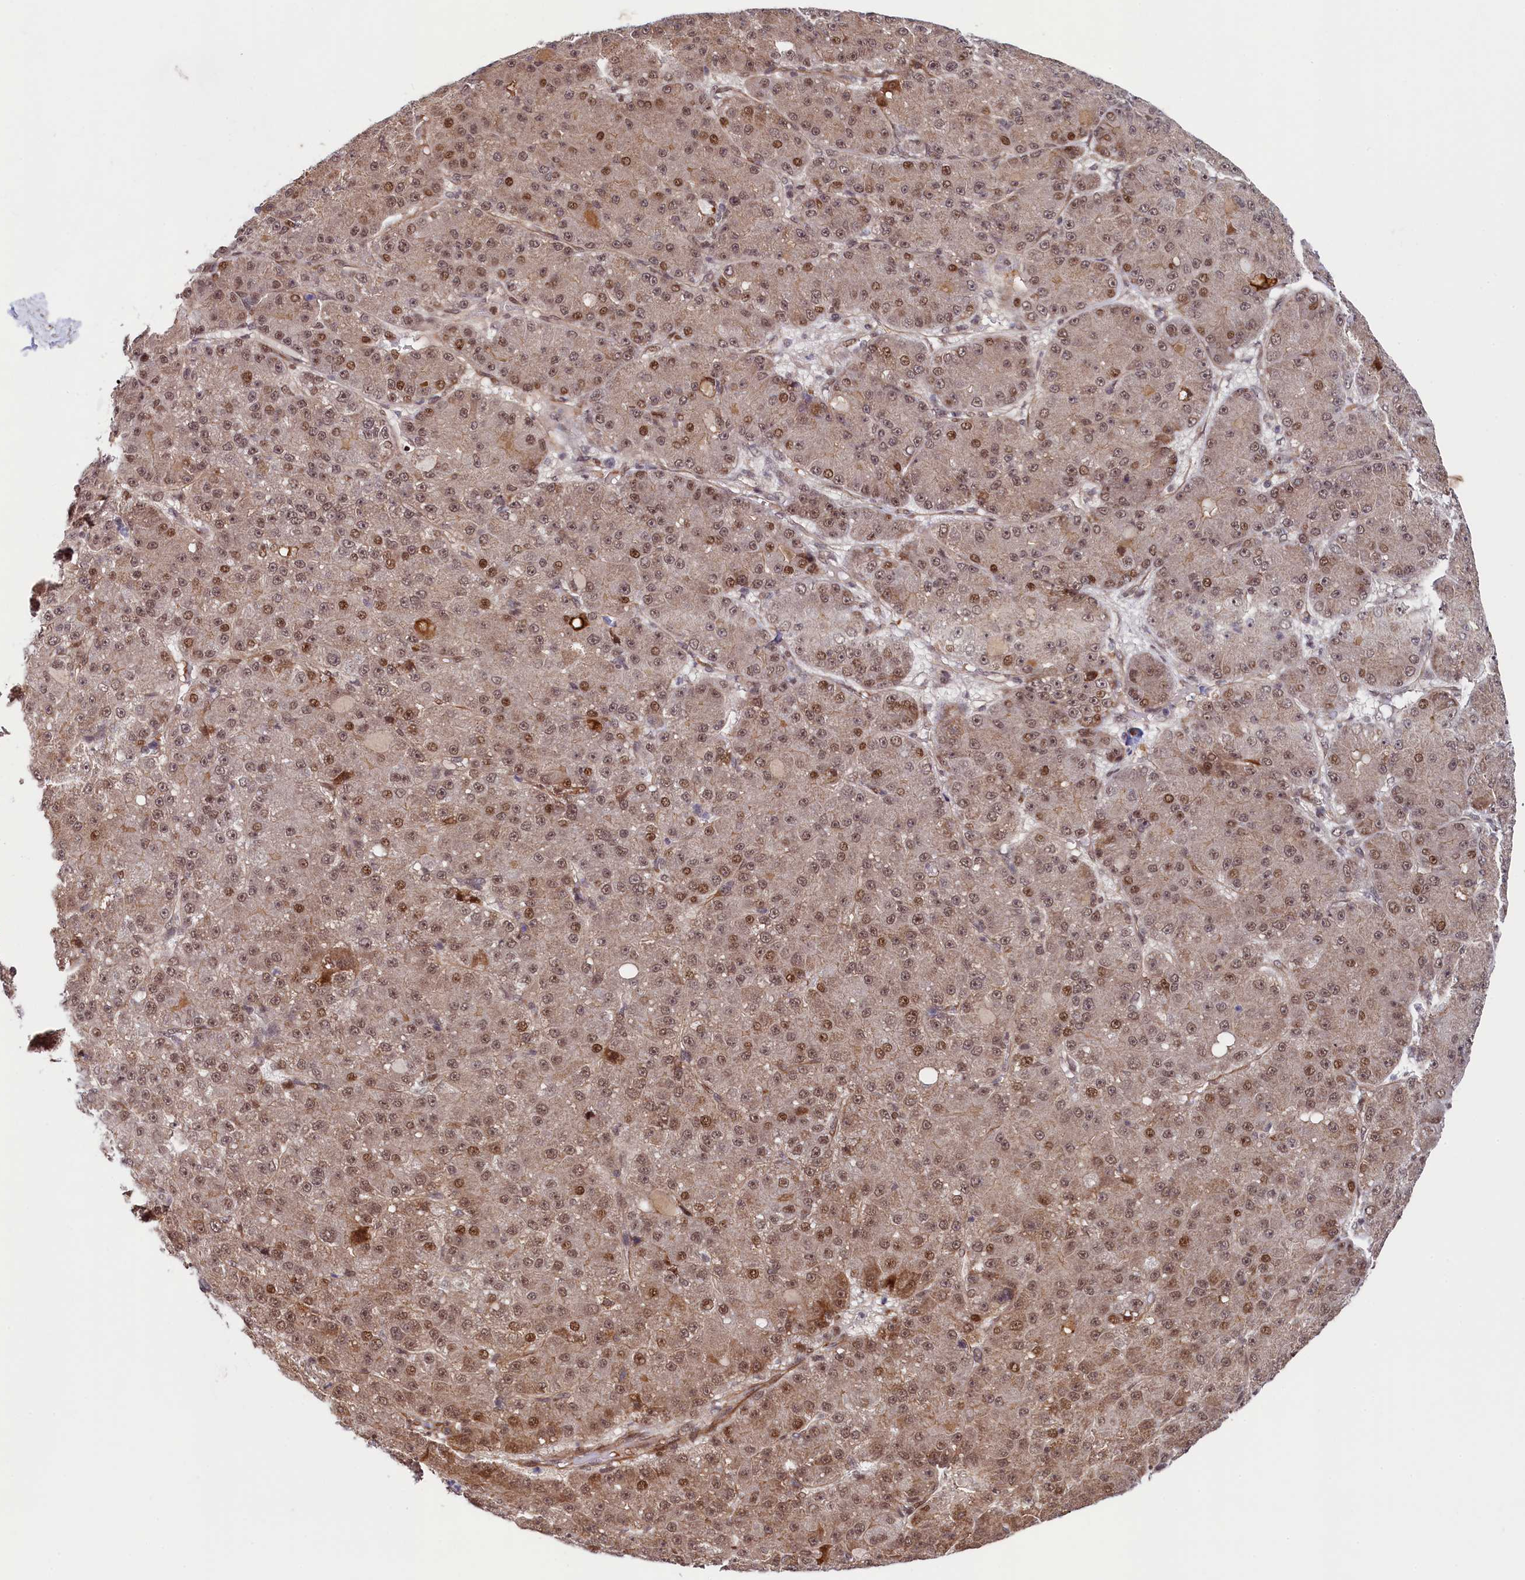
{"staining": {"intensity": "moderate", "quantity": ">75%", "location": "nuclear"}, "tissue": "liver cancer", "cell_type": "Tumor cells", "image_type": "cancer", "snomed": [{"axis": "morphology", "description": "Carcinoma, Hepatocellular, NOS"}, {"axis": "topography", "description": "Liver"}], "caption": "Immunohistochemical staining of liver cancer shows moderate nuclear protein staining in approximately >75% of tumor cells.", "gene": "LEO1", "patient": {"sex": "male", "age": 67}}